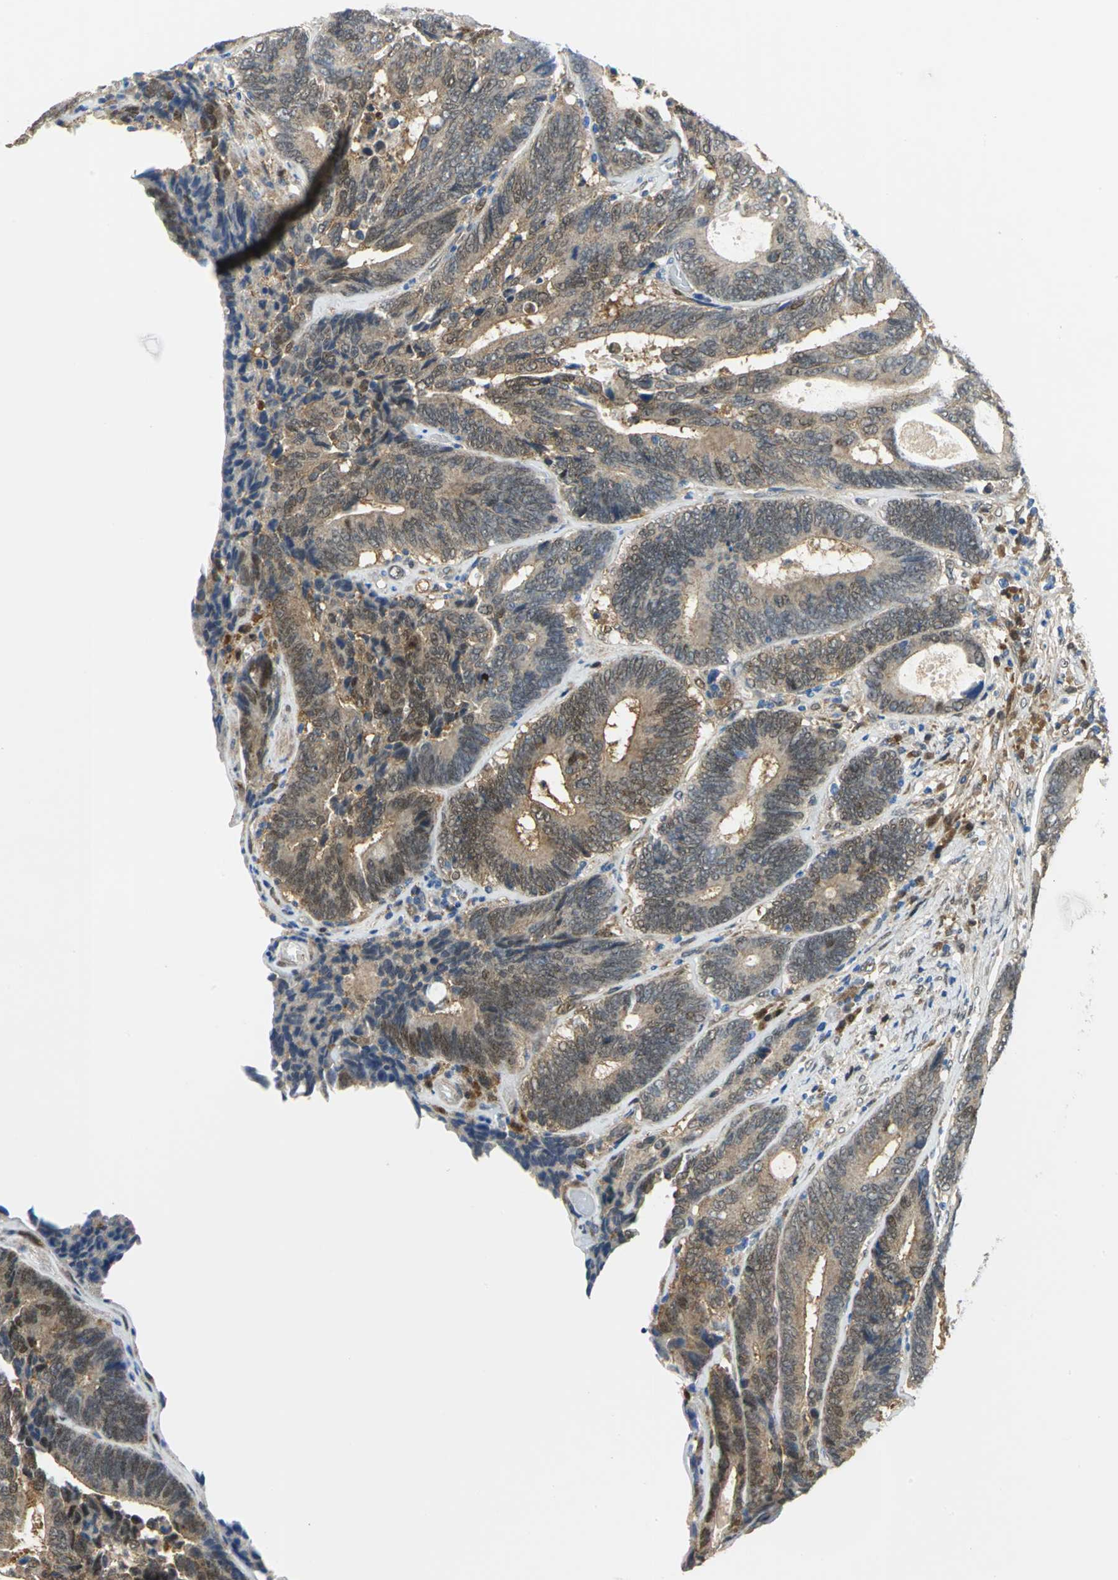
{"staining": {"intensity": "weak", "quantity": ">75%", "location": "cytoplasmic/membranous"}, "tissue": "colorectal cancer", "cell_type": "Tumor cells", "image_type": "cancer", "snomed": [{"axis": "morphology", "description": "Adenocarcinoma, NOS"}, {"axis": "topography", "description": "Colon"}], "caption": "Tumor cells show low levels of weak cytoplasmic/membranous staining in about >75% of cells in human colorectal adenocarcinoma.", "gene": "PGM3", "patient": {"sex": "female", "age": 78}}